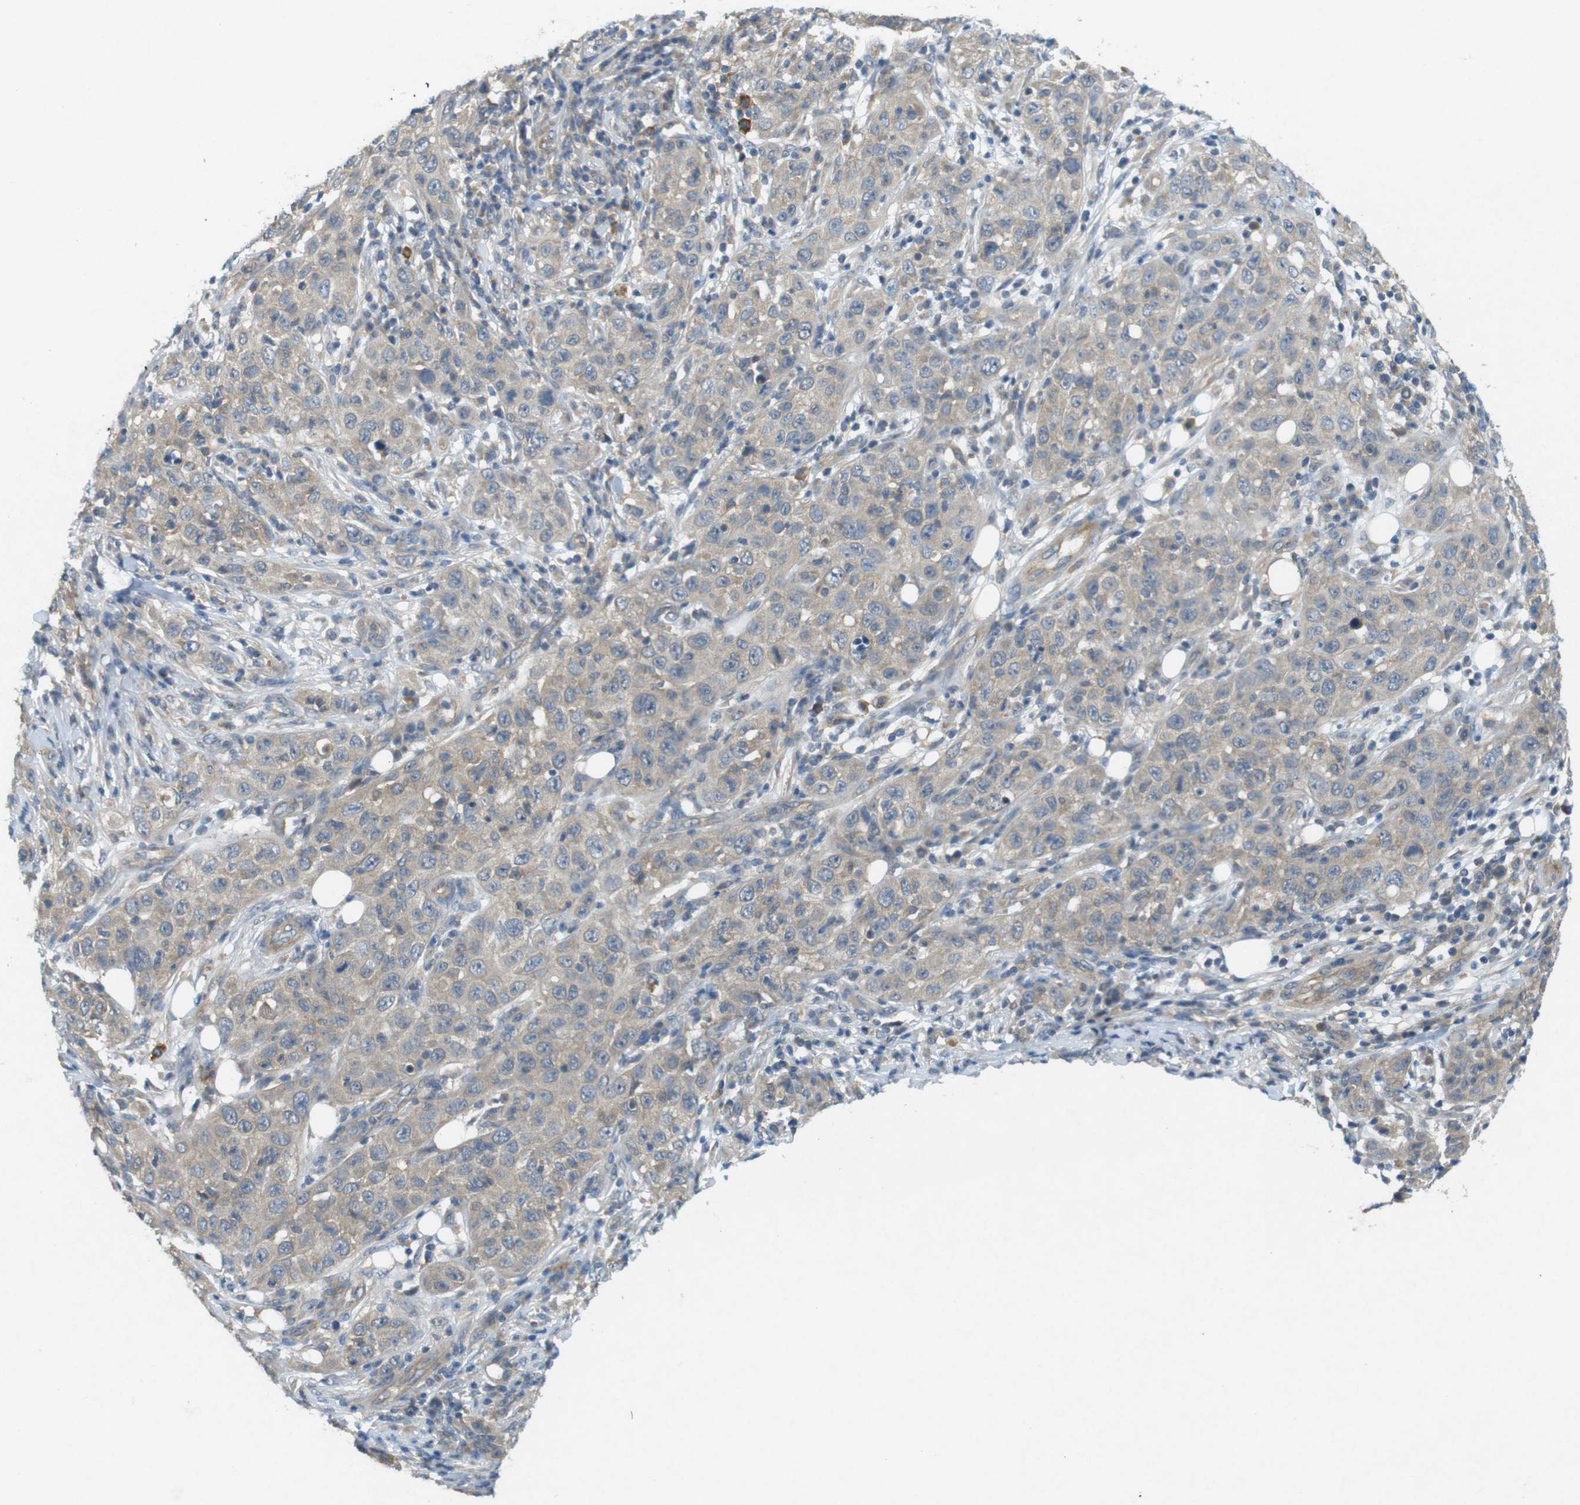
{"staining": {"intensity": "weak", "quantity": ">75%", "location": "cytoplasmic/membranous"}, "tissue": "skin cancer", "cell_type": "Tumor cells", "image_type": "cancer", "snomed": [{"axis": "morphology", "description": "Squamous cell carcinoma, NOS"}, {"axis": "topography", "description": "Skin"}], "caption": "Squamous cell carcinoma (skin) stained with immunohistochemistry reveals weak cytoplasmic/membranous expression in about >75% of tumor cells.", "gene": "SUGT1", "patient": {"sex": "female", "age": 88}}